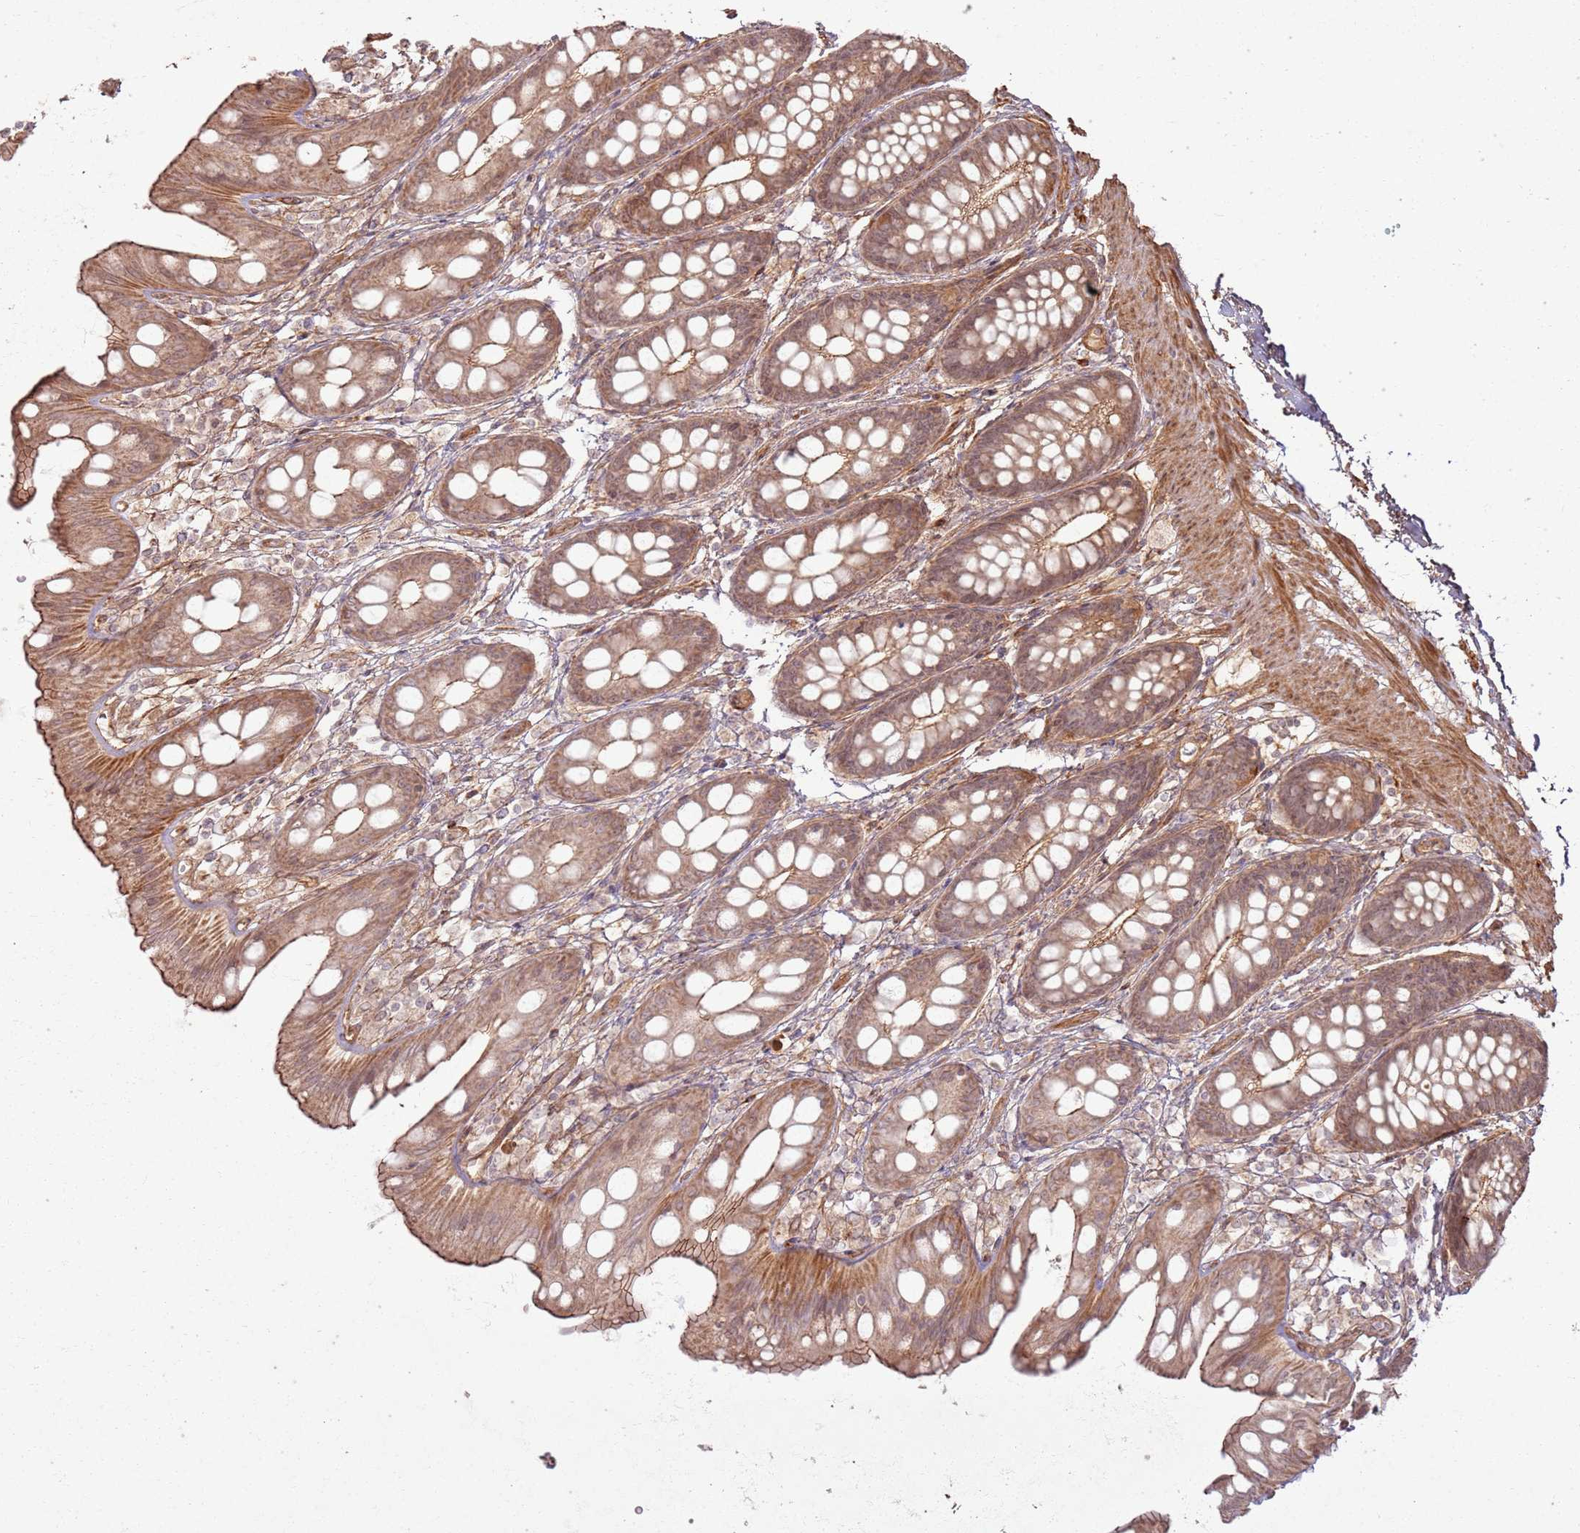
{"staining": {"intensity": "moderate", "quantity": ">75%", "location": "cytoplasmic/membranous,nuclear"}, "tissue": "rectum", "cell_type": "Glandular cells", "image_type": "normal", "snomed": [{"axis": "morphology", "description": "Normal tissue, NOS"}, {"axis": "topography", "description": "Rectum"}], "caption": "Brown immunohistochemical staining in unremarkable human rectum reveals moderate cytoplasmic/membranous,nuclear positivity in about >75% of glandular cells.", "gene": "ZNF623", "patient": {"sex": "female", "age": 65}}